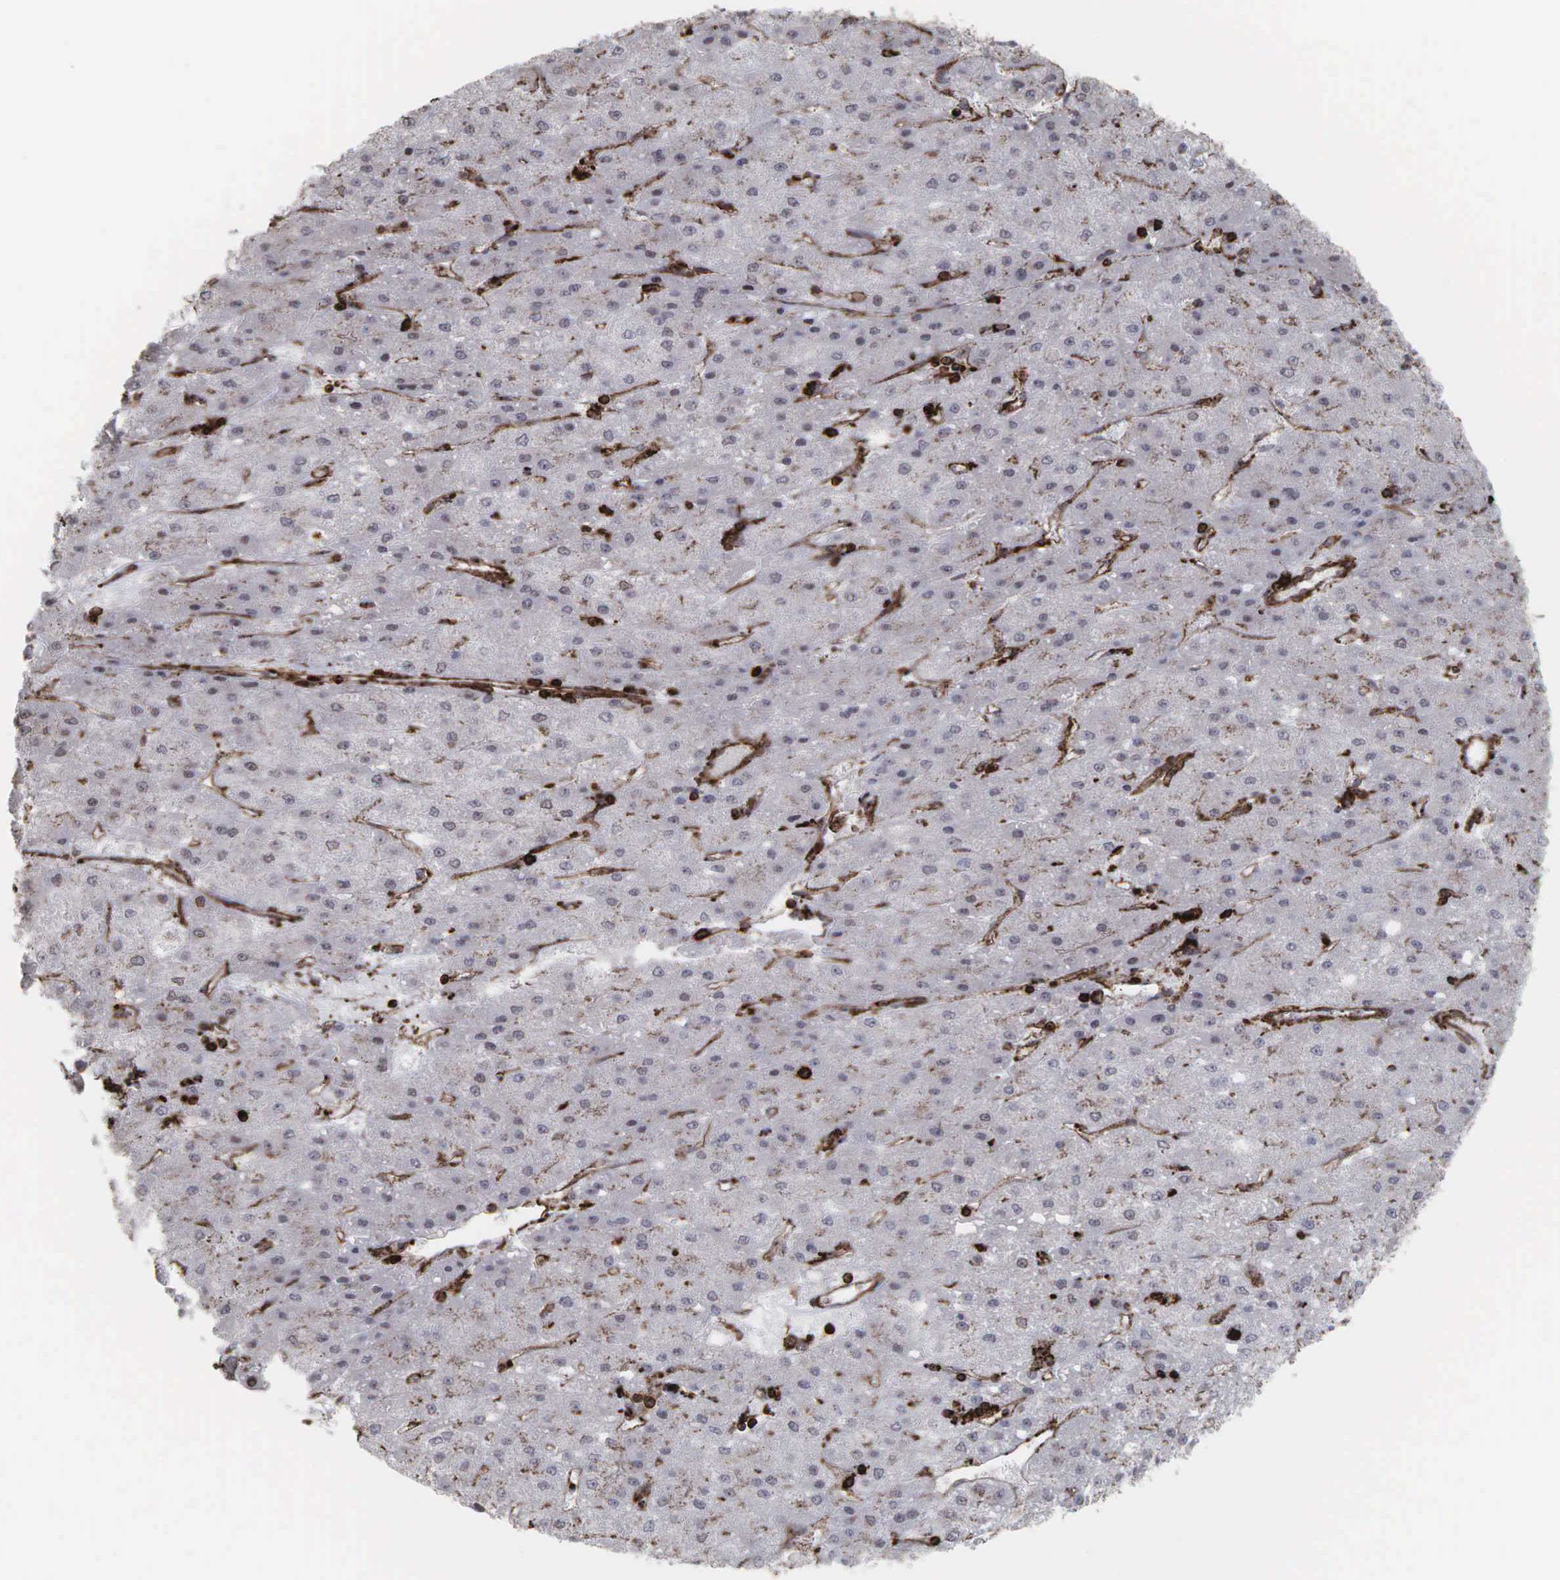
{"staining": {"intensity": "negative", "quantity": "none", "location": "none"}, "tissue": "liver cancer", "cell_type": "Tumor cells", "image_type": "cancer", "snomed": [{"axis": "morphology", "description": "Carcinoma, Hepatocellular, NOS"}, {"axis": "topography", "description": "Liver"}], "caption": "A high-resolution micrograph shows immunohistochemistry staining of hepatocellular carcinoma (liver), which reveals no significant positivity in tumor cells.", "gene": "GPRASP1", "patient": {"sex": "female", "age": 52}}